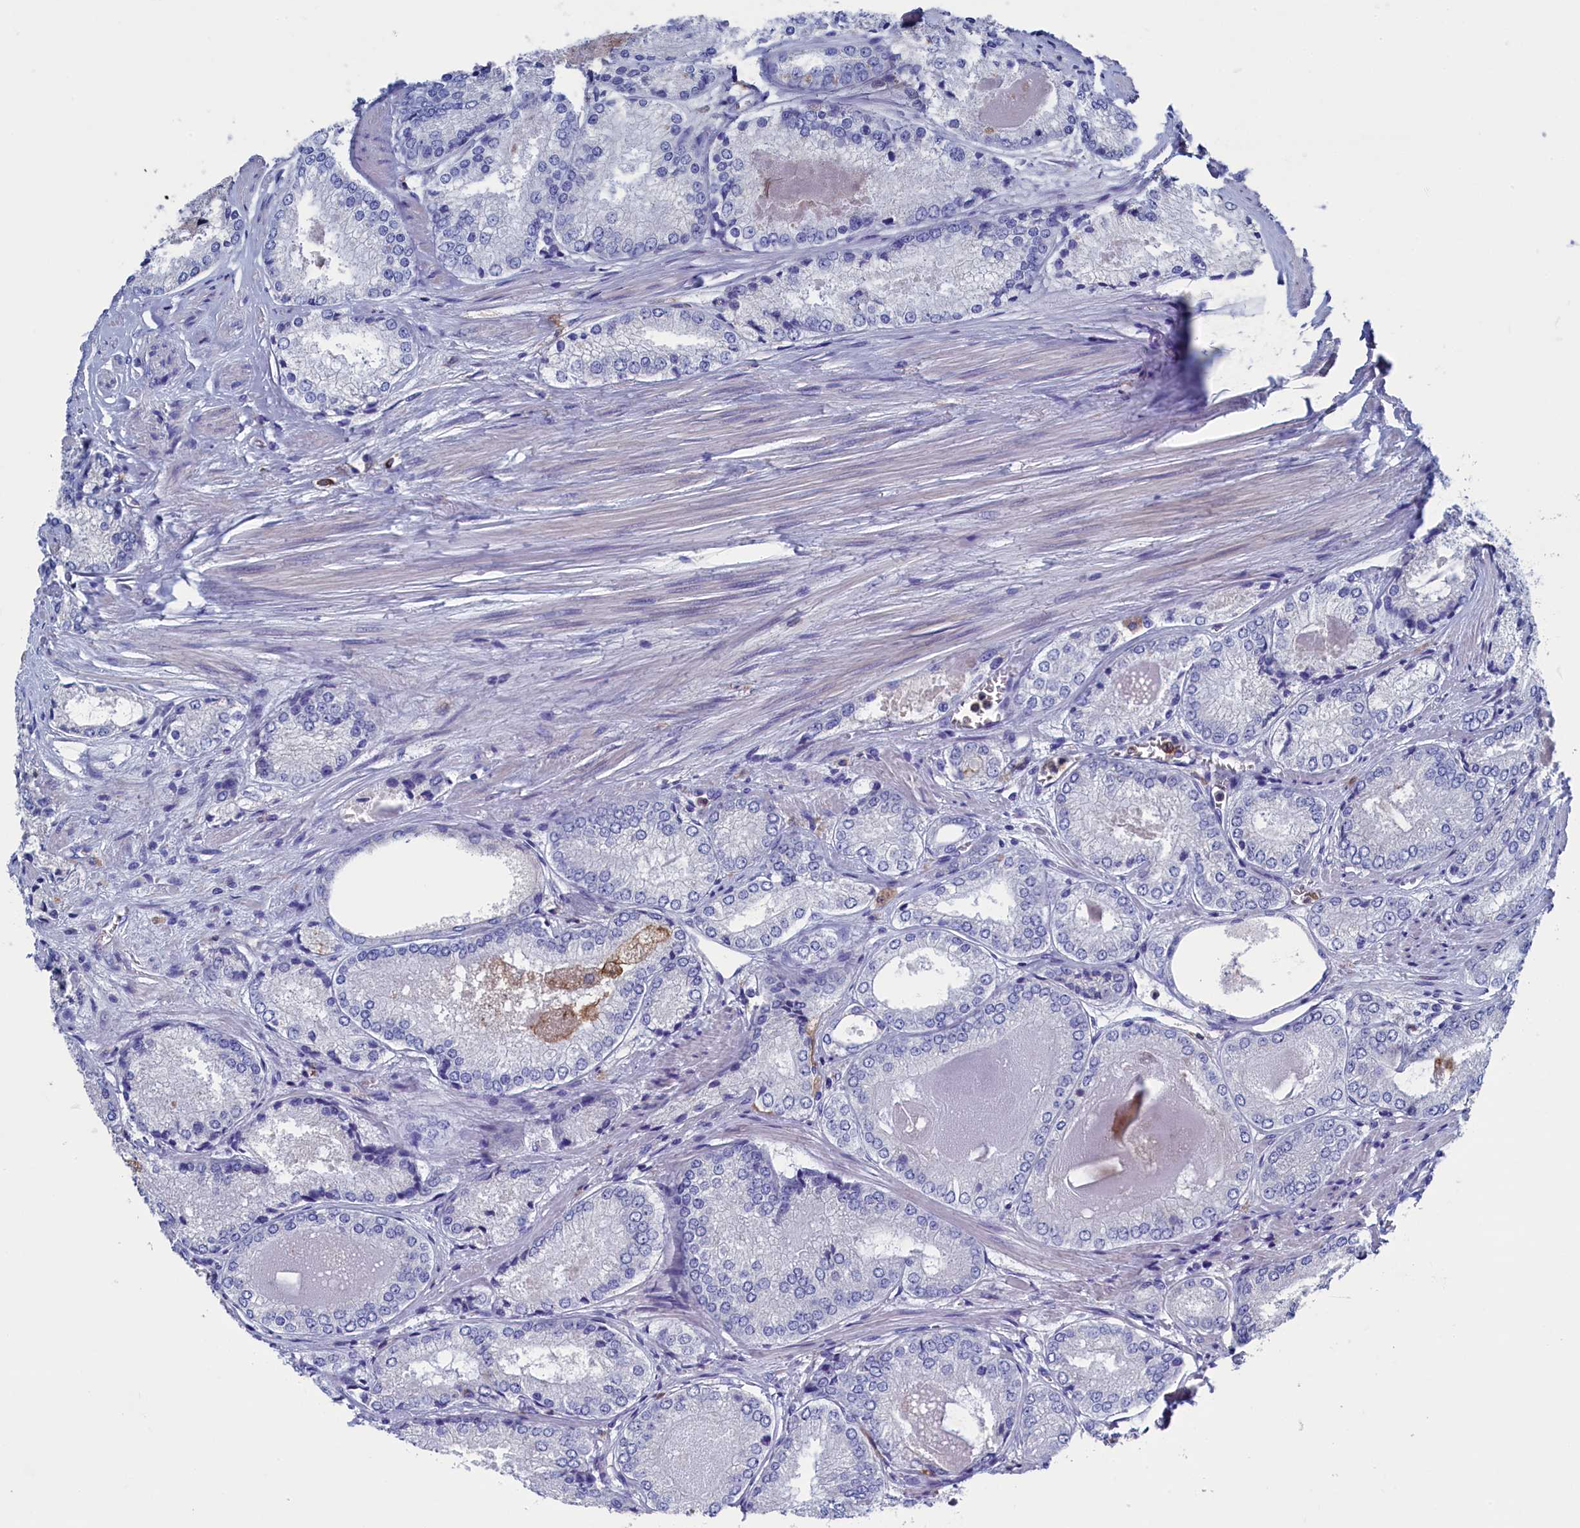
{"staining": {"intensity": "negative", "quantity": "none", "location": "none"}, "tissue": "prostate cancer", "cell_type": "Tumor cells", "image_type": "cancer", "snomed": [{"axis": "morphology", "description": "Adenocarcinoma, Low grade"}, {"axis": "topography", "description": "Prostate"}], "caption": "An image of human adenocarcinoma (low-grade) (prostate) is negative for staining in tumor cells.", "gene": "TYROBP", "patient": {"sex": "male", "age": 68}}